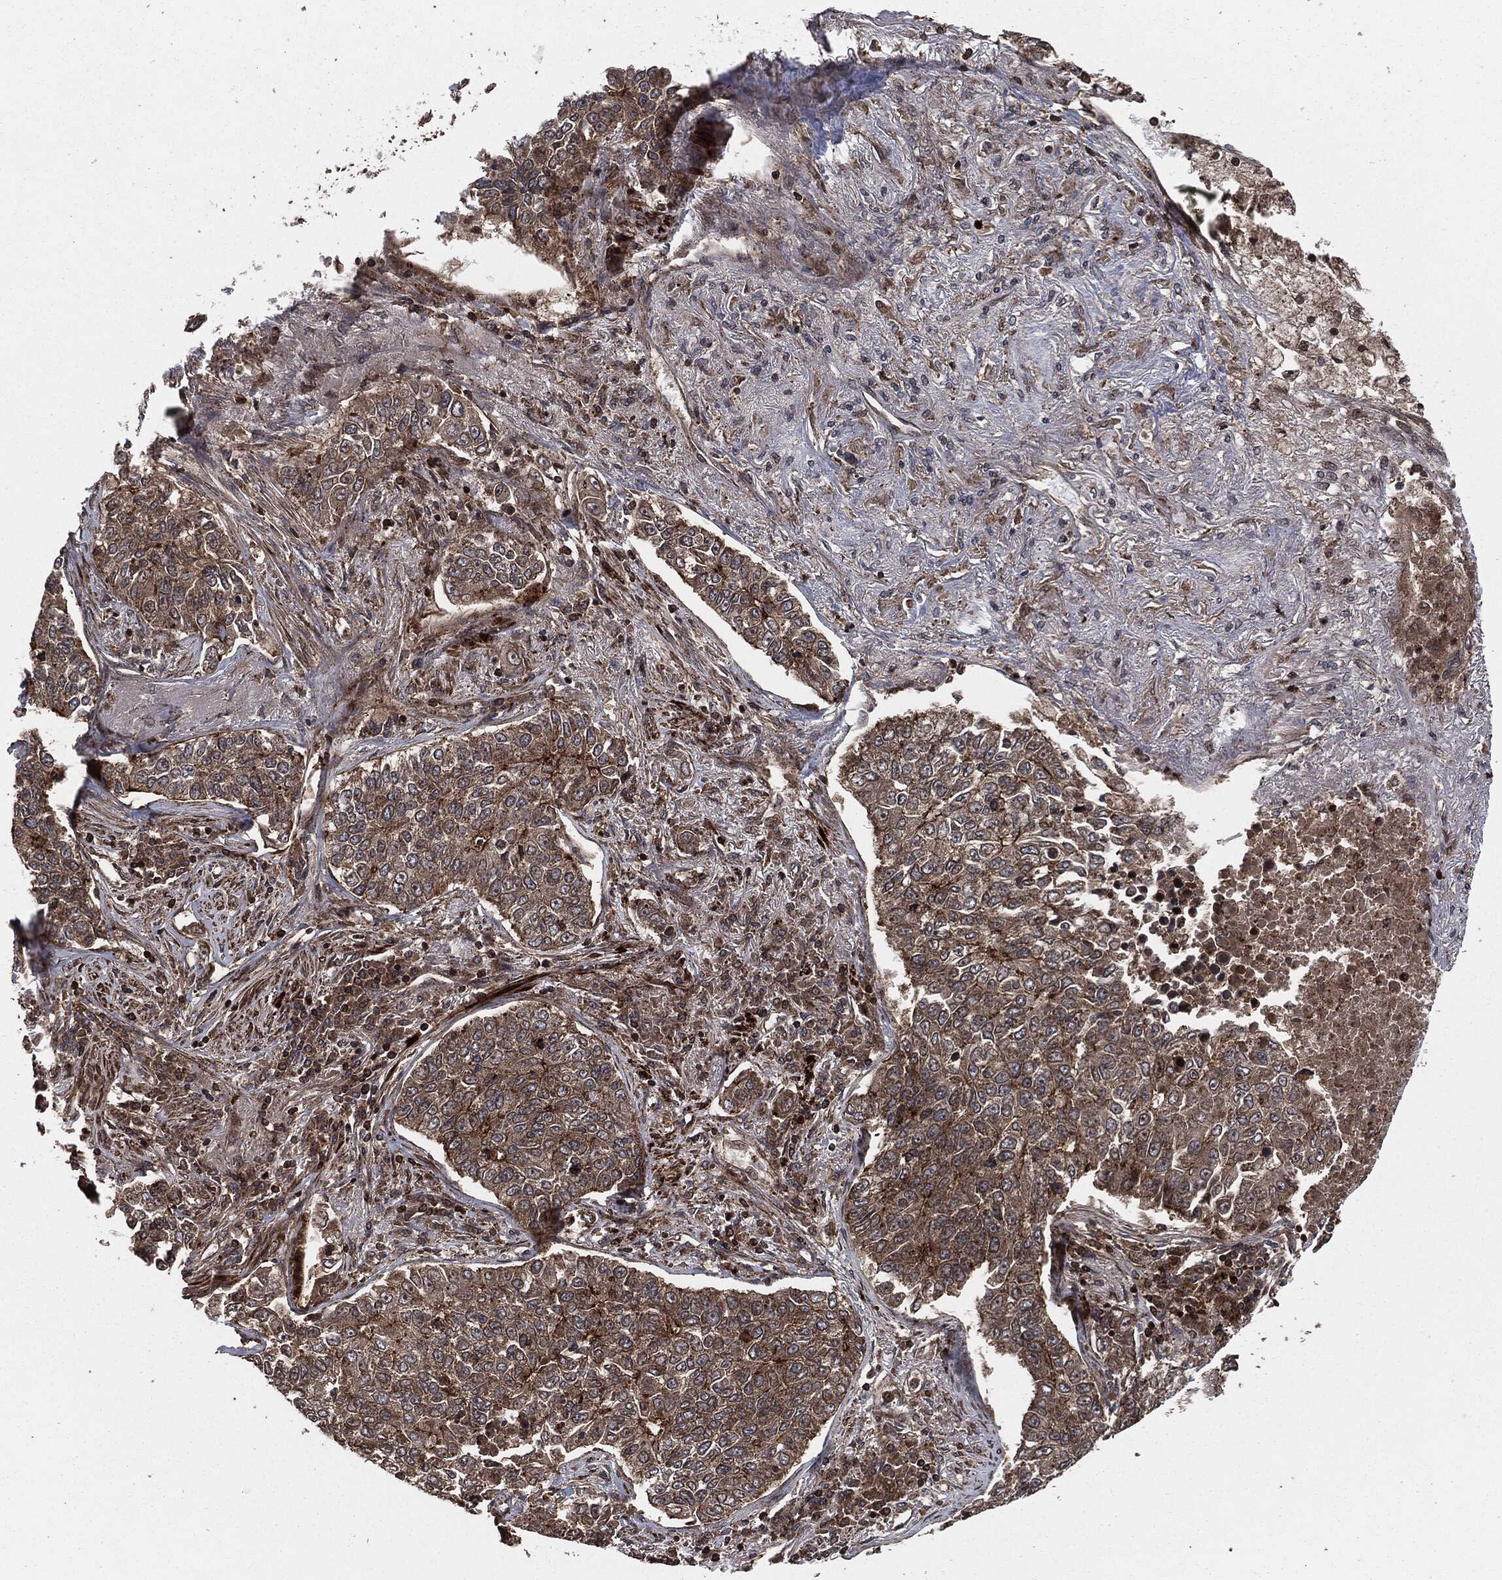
{"staining": {"intensity": "moderate", "quantity": "25%-75%", "location": "cytoplasmic/membranous"}, "tissue": "lung cancer", "cell_type": "Tumor cells", "image_type": "cancer", "snomed": [{"axis": "morphology", "description": "Adenocarcinoma, NOS"}, {"axis": "topography", "description": "Lung"}], "caption": "Immunohistochemistry staining of lung cancer, which shows medium levels of moderate cytoplasmic/membranous staining in about 25%-75% of tumor cells indicating moderate cytoplasmic/membranous protein positivity. The staining was performed using DAB (brown) for protein detection and nuclei were counterstained in hematoxylin (blue).", "gene": "IFIT1", "patient": {"sex": "male", "age": 49}}